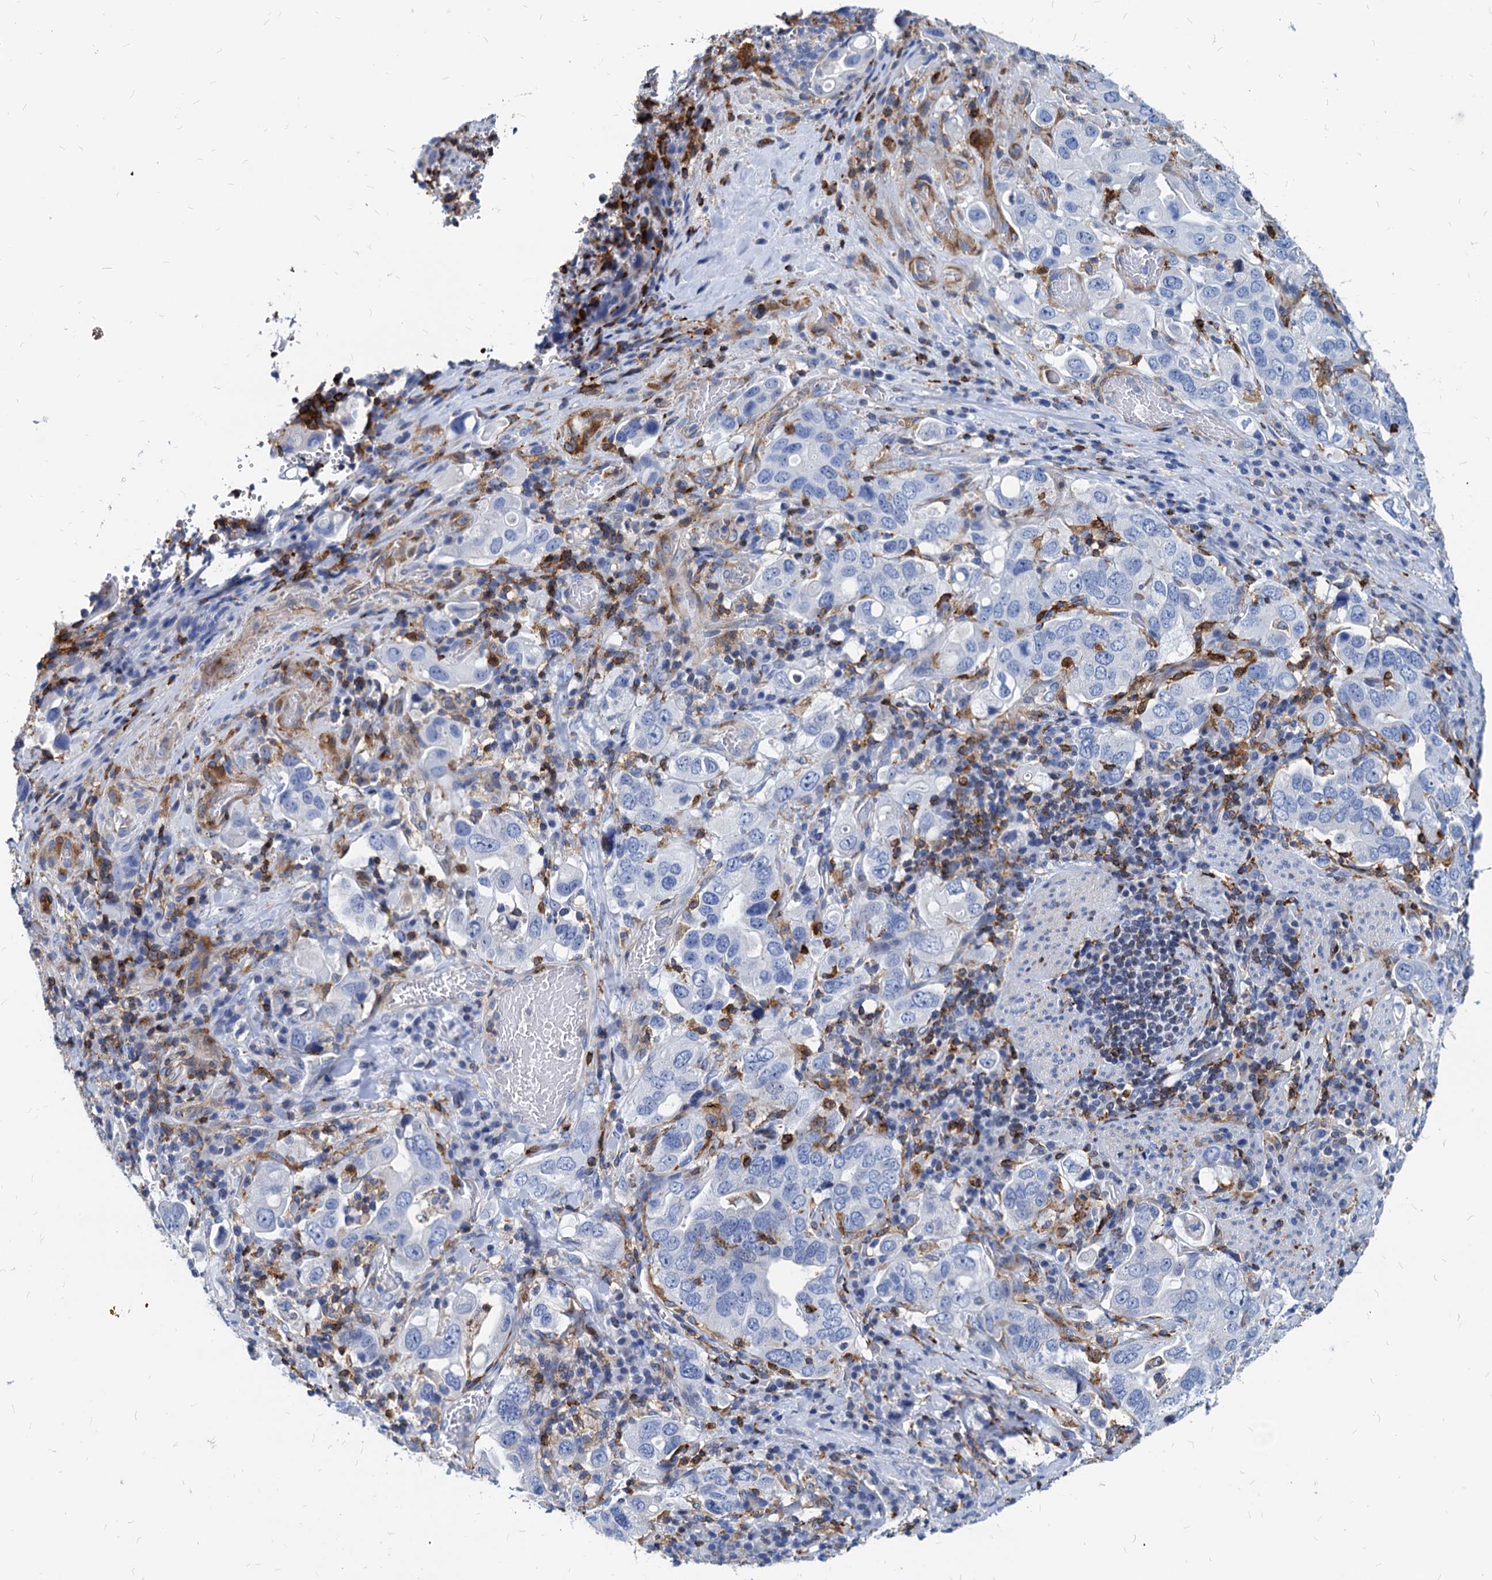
{"staining": {"intensity": "negative", "quantity": "none", "location": "none"}, "tissue": "stomach cancer", "cell_type": "Tumor cells", "image_type": "cancer", "snomed": [{"axis": "morphology", "description": "Adenocarcinoma, NOS"}, {"axis": "topography", "description": "Stomach, upper"}], "caption": "IHC histopathology image of stomach cancer (adenocarcinoma) stained for a protein (brown), which shows no positivity in tumor cells.", "gene": "LCP2", "patient": {"sex": "male", "age": 62}}